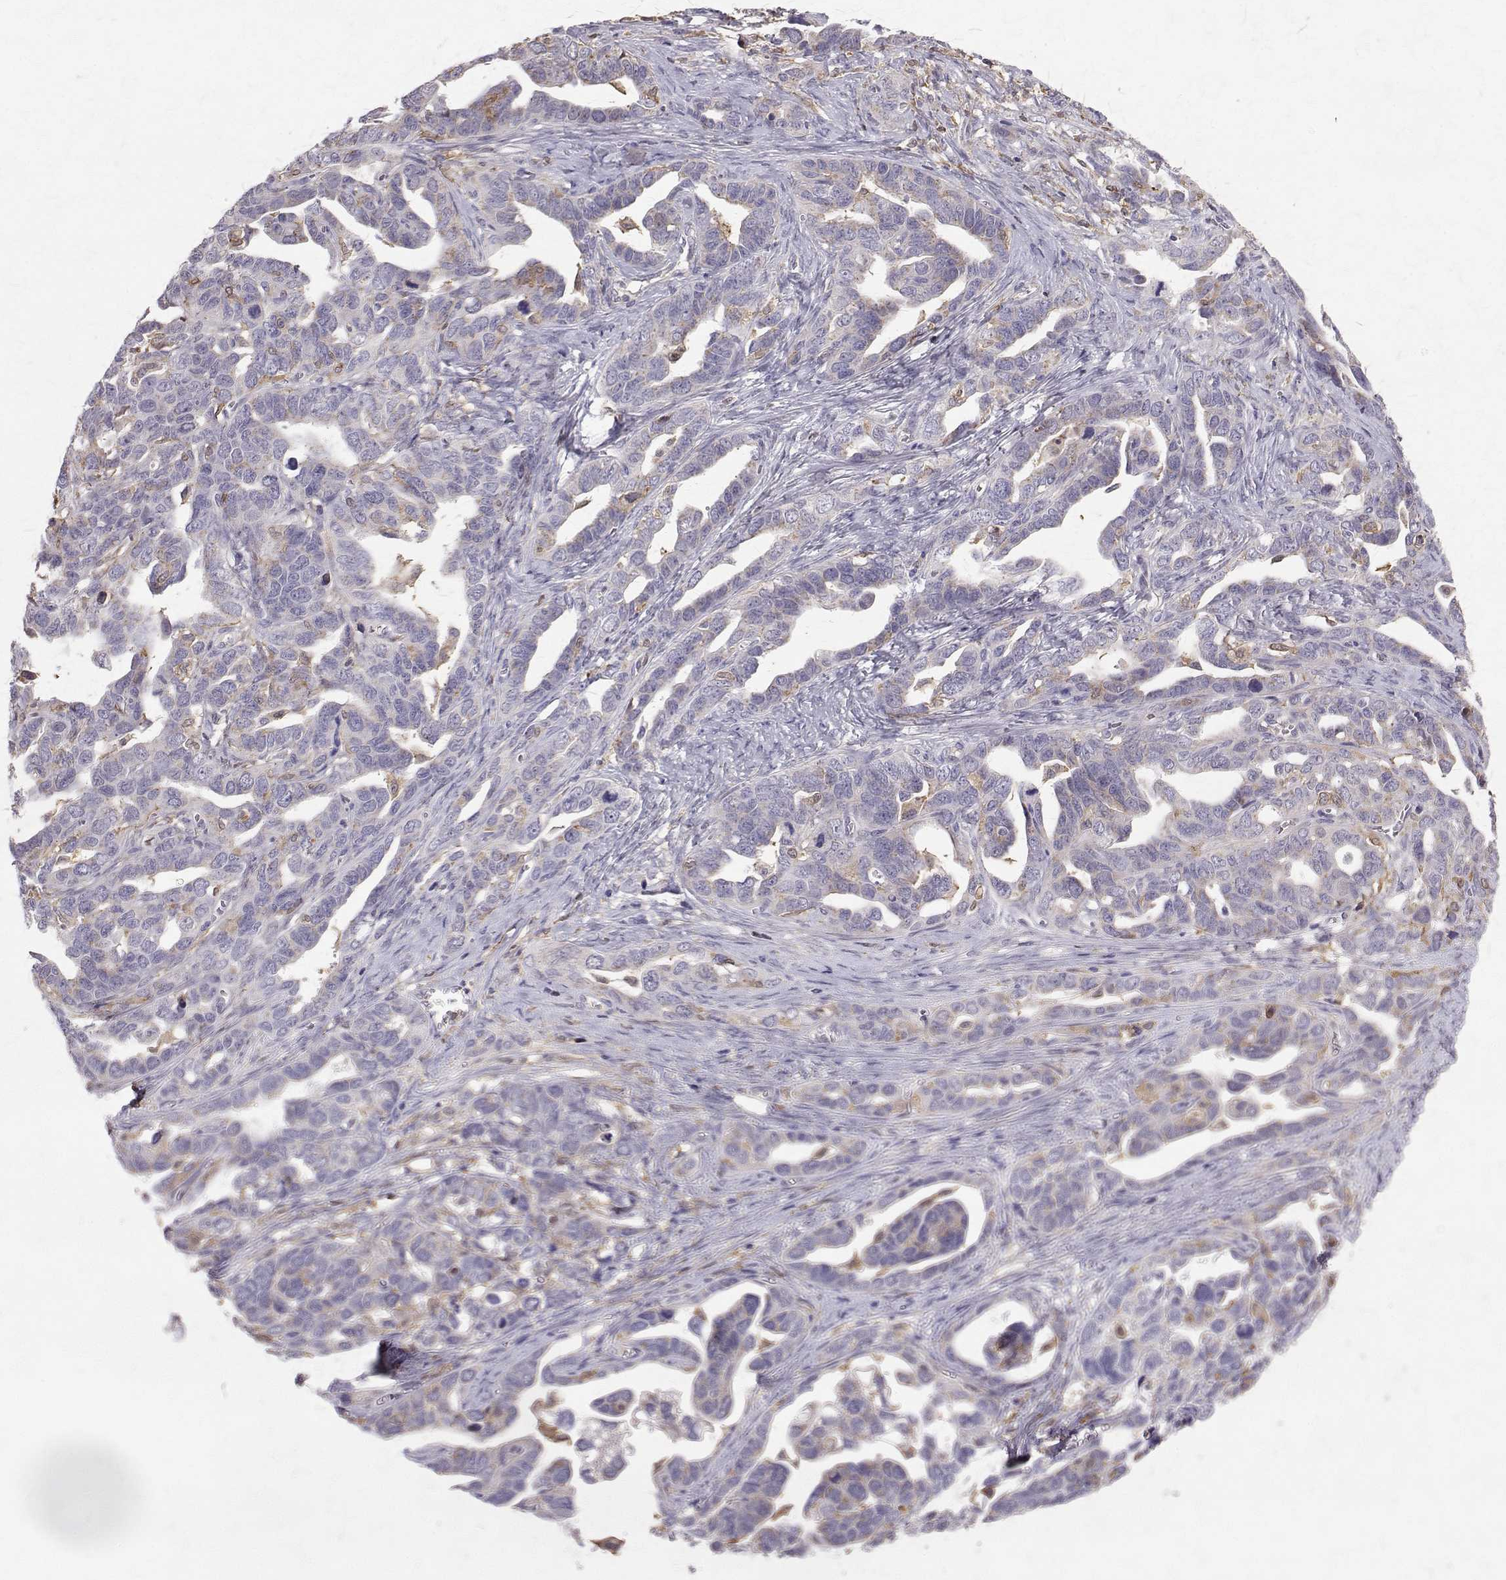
{"staining": {"intensity": "negative", "quantity": "none", "location": "none"}, "tissue": "ovarian cancer", "cell_type": "Tumor cells", "image_type": "cancer", "snomed": [{"axis": "morphology", "description": "Cystadenocarcinoma, serous, NOS"}, {"axis": "topography", "description": "Ovary"}], "caption": "A photomicrograph of ovarian cancer stained for a protein demonstrates no brown staining in tumor cells. The staining is performed using DAB brown chromogen with nuclei counter-stained in using hematoxylin.", "gene": "CCDC89", "patient": {"sex": "female", "age": 69}}